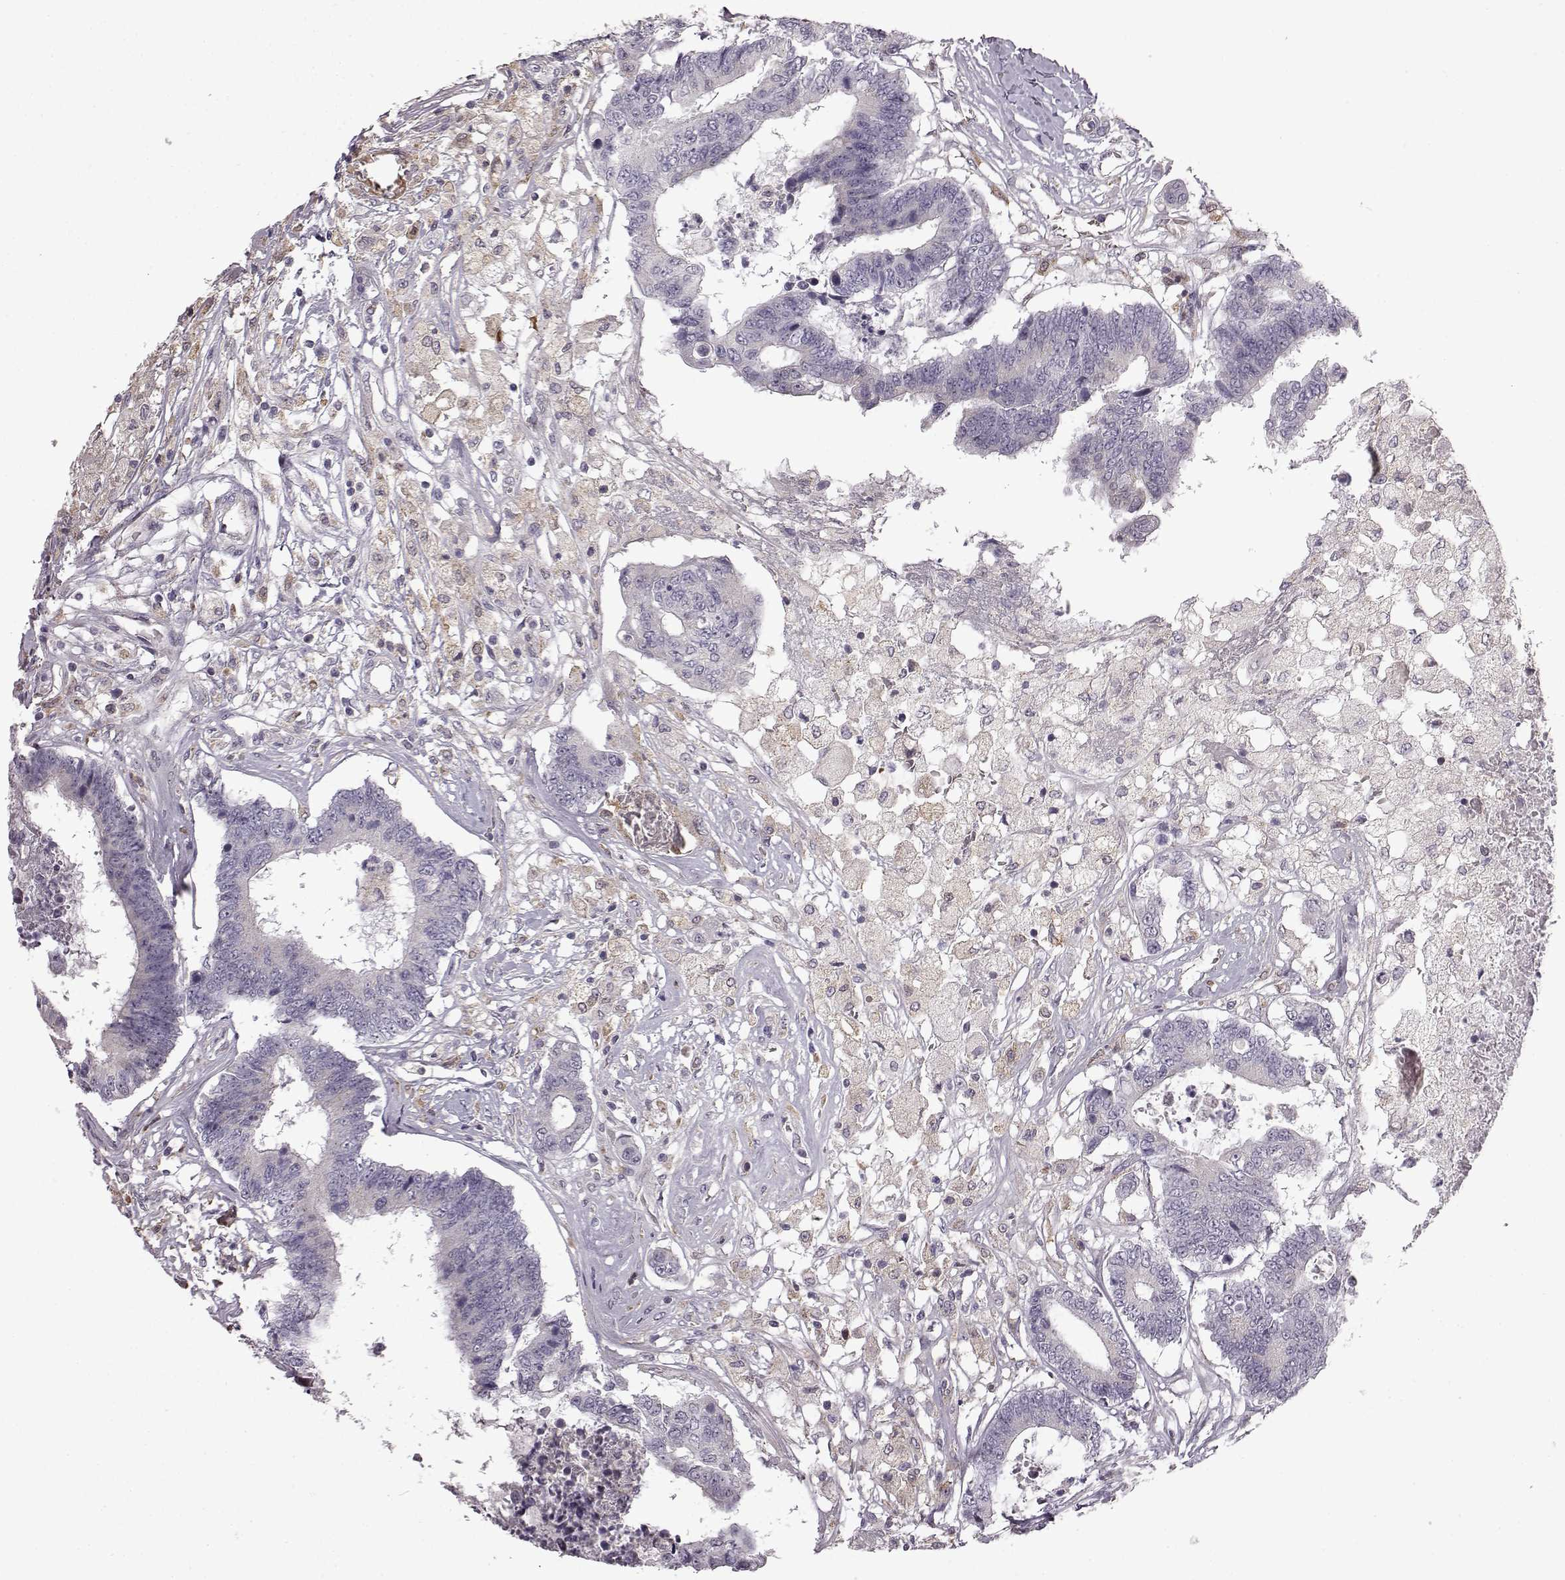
{"staining": {"intensity": "negative", "quantity": "none", "location": "none"}, "tissue": "colorectal cancer", "cell_type": "Tumor cells", "image_type": "cancer", "snomed": [{"axis": "morphology", "description": "Adenocarcinoma, NOS"}, {"axis": "topography", "description": "Colon"}], "caption": "Colorectal cancer stained for a protein using immunohistochemistry (IHC) reveals no expression tumor cells.", "gene": "B3GNT6", "patient": {"sex": "female", "age": 48}}